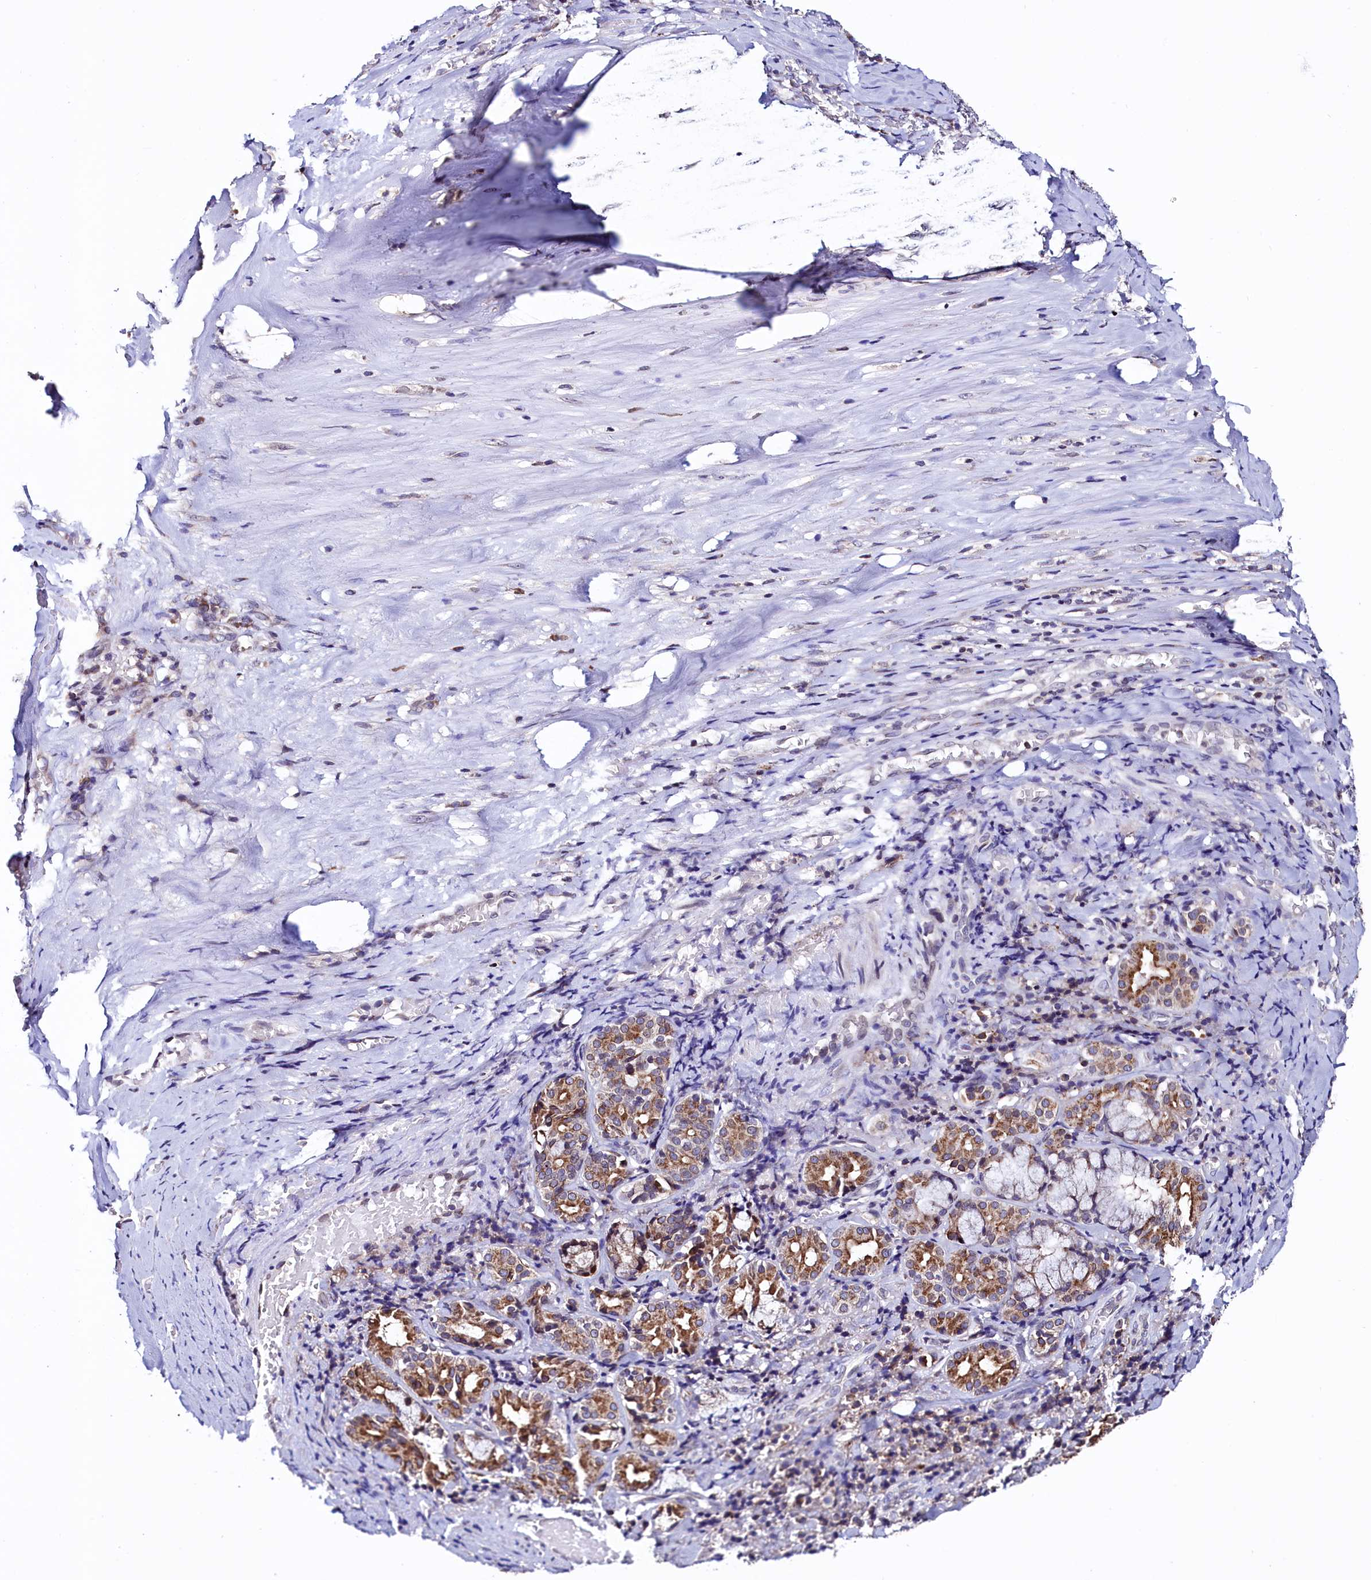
{"staining": {"intensity": "moderate", "quantity": "<25%", "location": "cytoplasmic/membranous"}, "tissue": "adipose tissue", "cell_type": "Adipocytes", "image_type": "normal", "snomed": [{"axis": "morphology", "description": "Normal tissue, NOS"}, {"axis": "morphology", "description": "Basal cell carcinoma"}, {"axis": "topography", "description": "Cartilage tissue"}, {"axis": "topography", "description": "Nasopharynx"}, {"axis": "topography", "description": "Oral tissue"}], "caption": "Immunohistochemistry (IHC) (DAB) staining of benign adipose tissue reveals moderate cytoplasmic/membranous protein staining in approximately <25% of adipocytes.", "gene": "HAND1", "patient": {"sex": "female", "age": 77}}